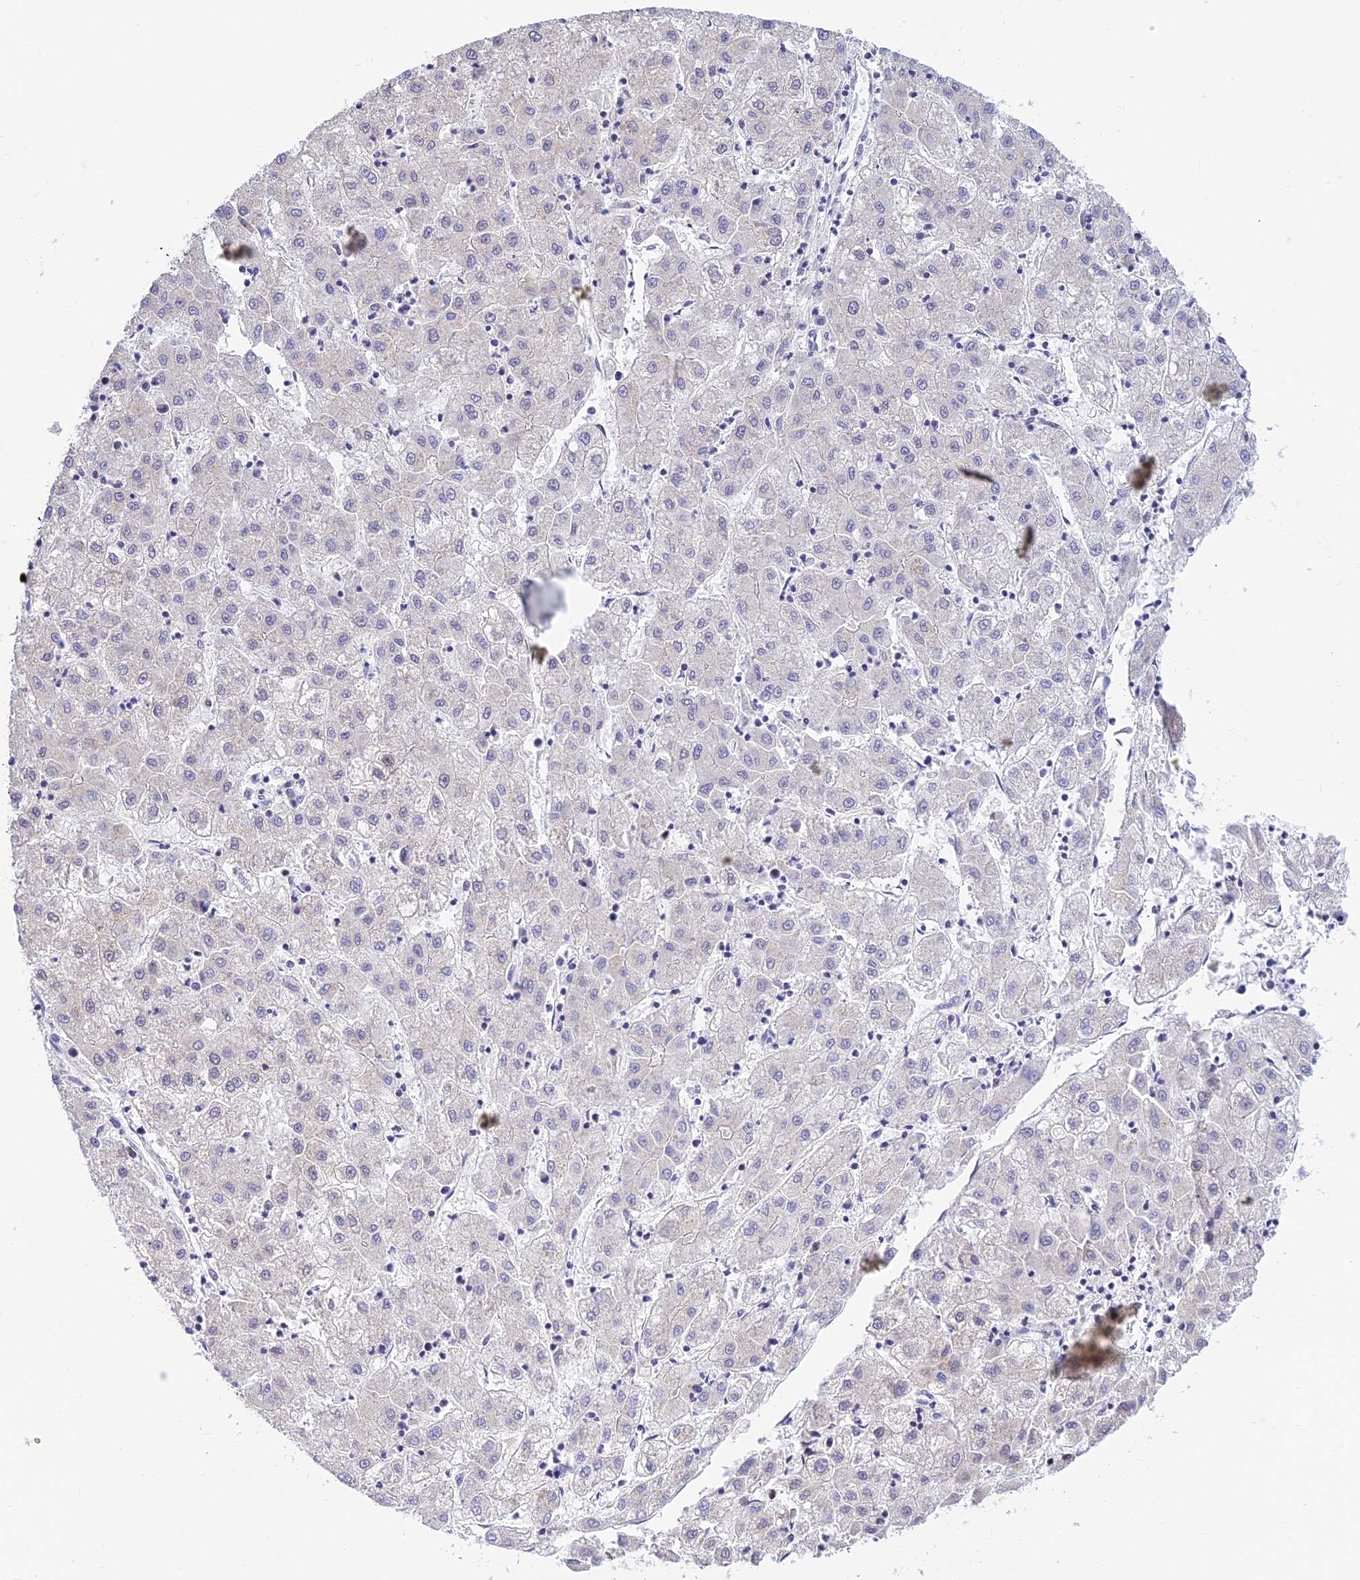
{"staining": {"intensity": "negative", "quantity": "none", "location": "none"}, "tissue": "liver cancer", "cell_type": "Tumor cells", "image_type": "cancer", "snomed": [{"axis": "morphology", "description": "Carcinoma, Hepatocellular, NOS"}, {"axis": "topography", "description": "Liver"}], "caption": "Hepatocellular carcinoma (liver) was stained to show a protein in brown. There is no significant staining in tumor cells.", "gene": "INKA1", "patient": {"sex": "male", "age": 72}}